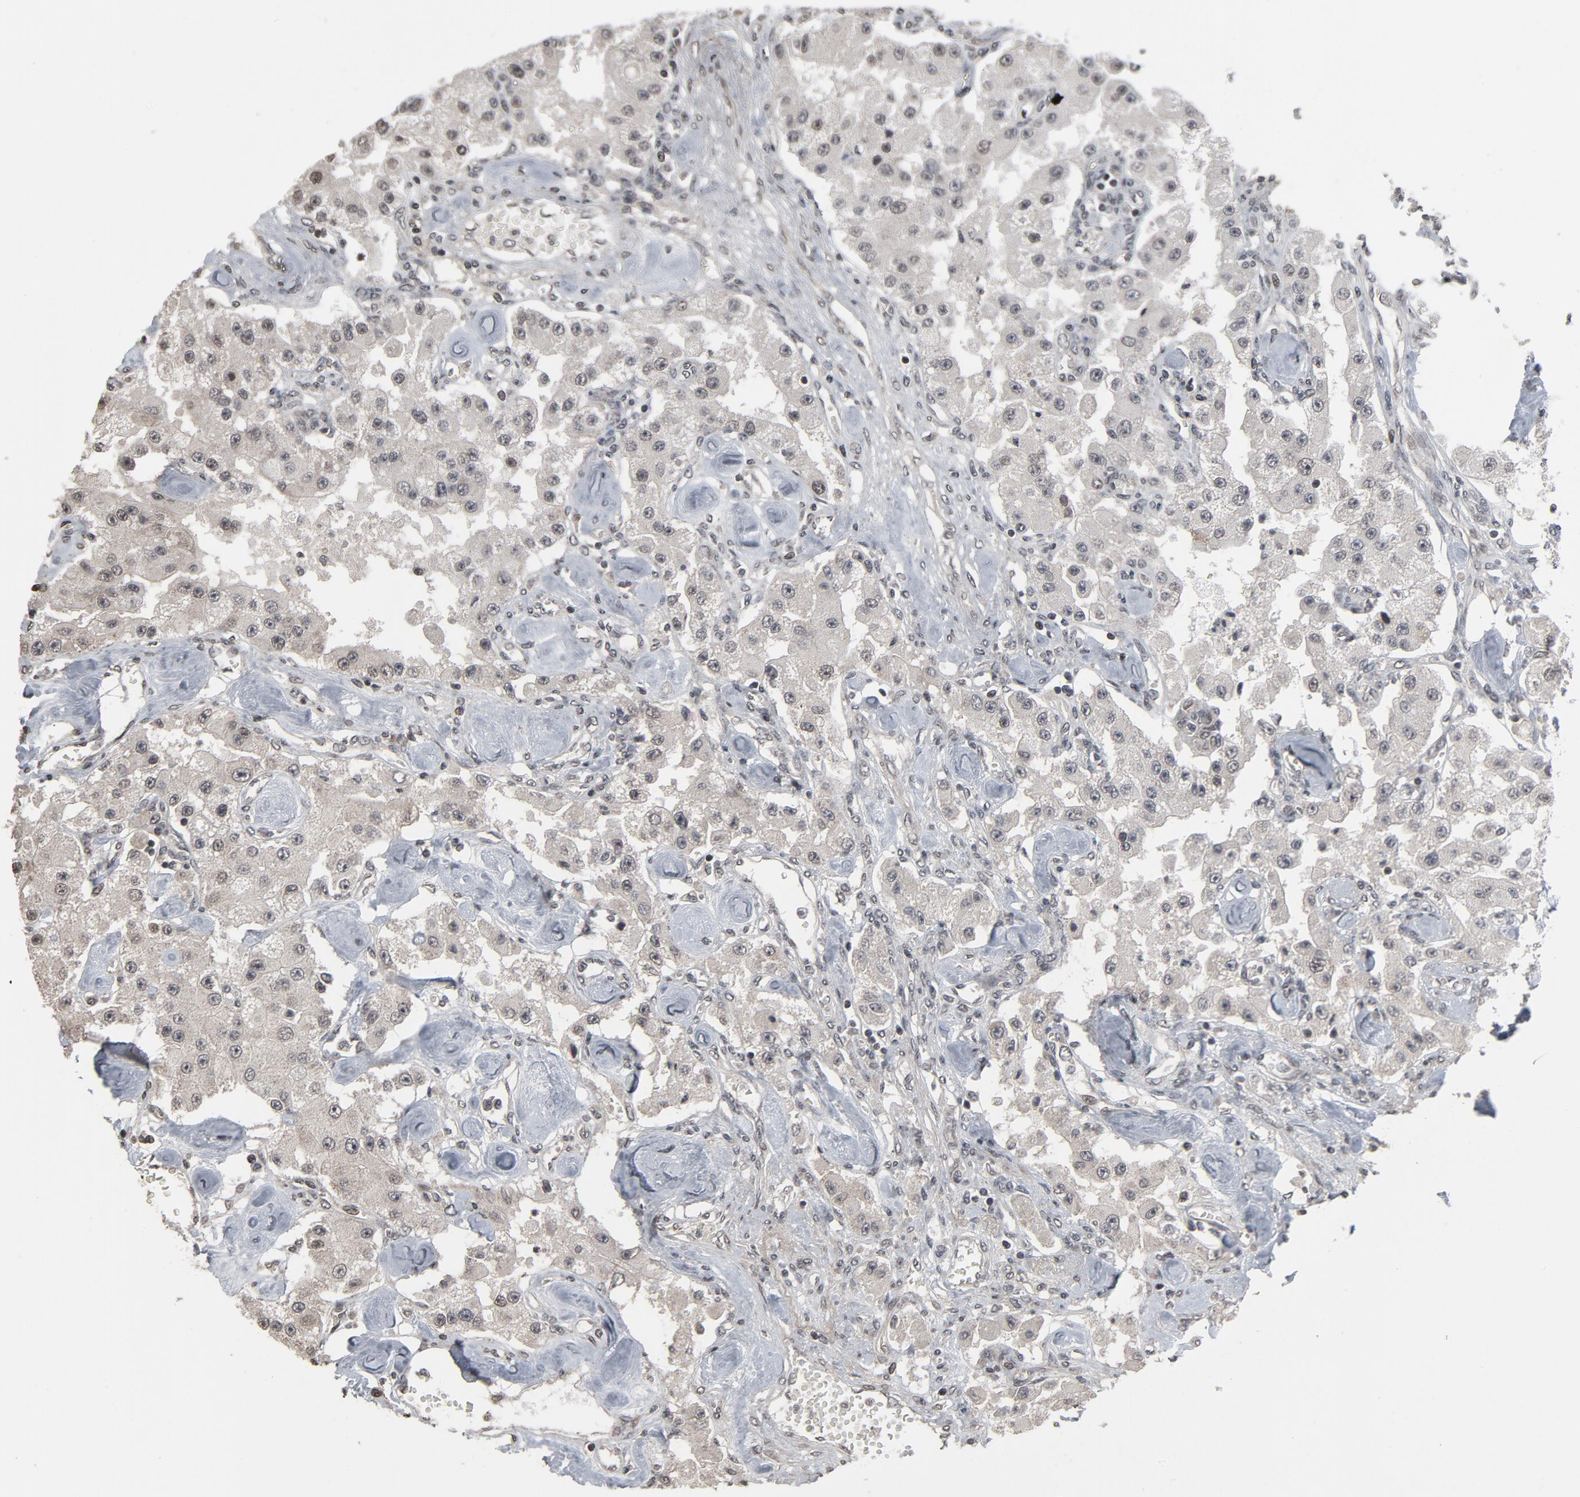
{"staining": {"intensity": "weak", "quantity": "25%-75%", "location": "cytoplasmic/membranous,nuclear"}, "tissue": "carcinoid", "cell_type": "Tumor cells", "image_type": "cancer", "snomed": [{"axis": "morphology", "description": "Carcinoid, malignant, NOS"}, {"axis": "topography", "description": "Pancreas"}], "caption": "Protein analysis of carcinoid tissue exhibits weak cytoplasmic/membranous and nuclear staining in approximately 25%-75% of tumor cells.", "gene": "POM121", "patient": {"sex": "male", "age": 41}}